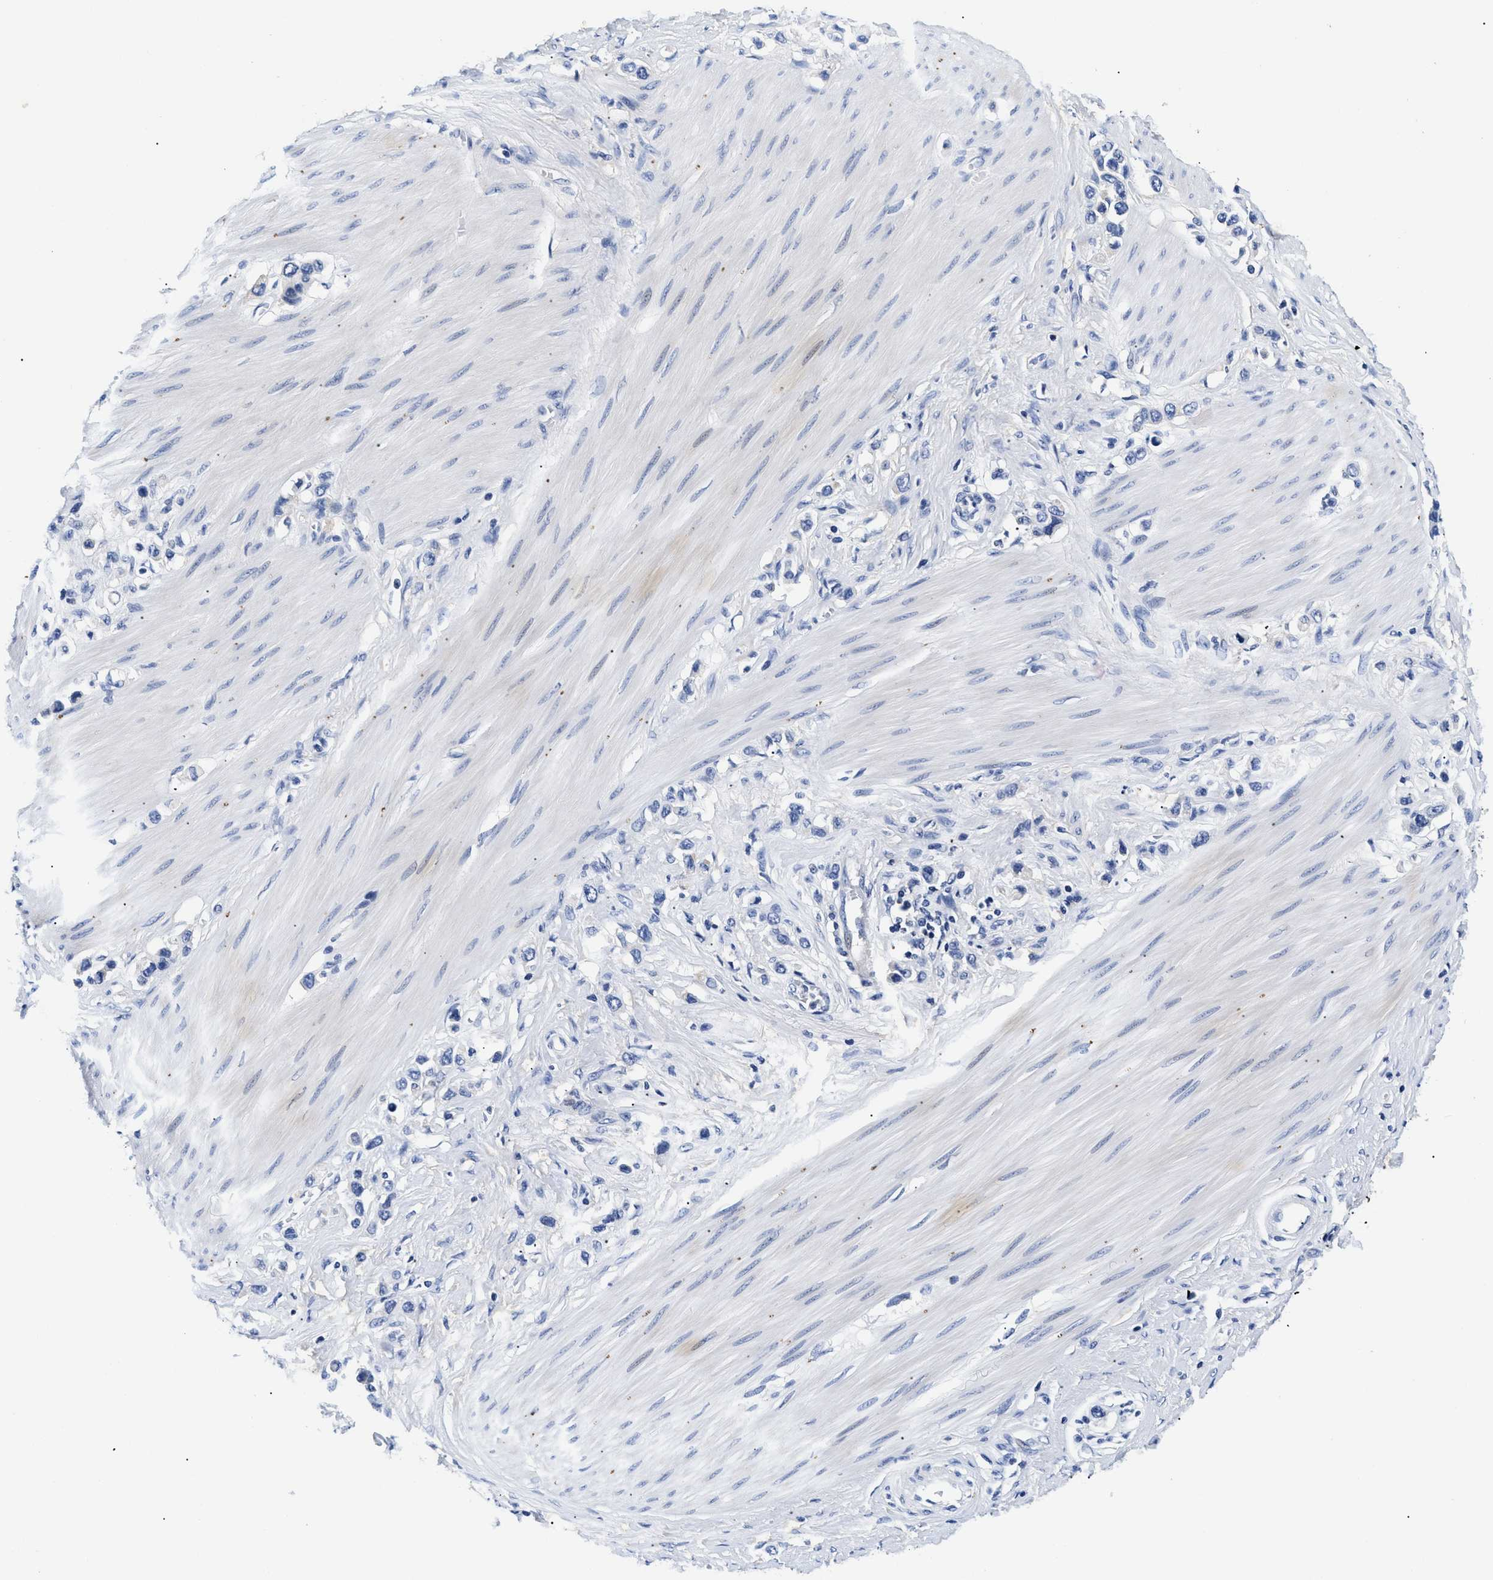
{"staining": {"intensity": "negative", "quantity": "none", "location": "none"}, "tissue": "stomach cancer", "cell_type": "Tumor cells", "image_type": "cancer", "snomed": [{"axis": "morphology", "description": "Adenocarcinoma, NOS"}, {"axis": "topography", "description": "Stomach"}], "caption": "Human stomach cancer stained for a protein using immunohistochemistry (IHC) displays no expression in tumor cells.", "gene": "MEA1", "patient": {"sex": "female", "age": 65}}